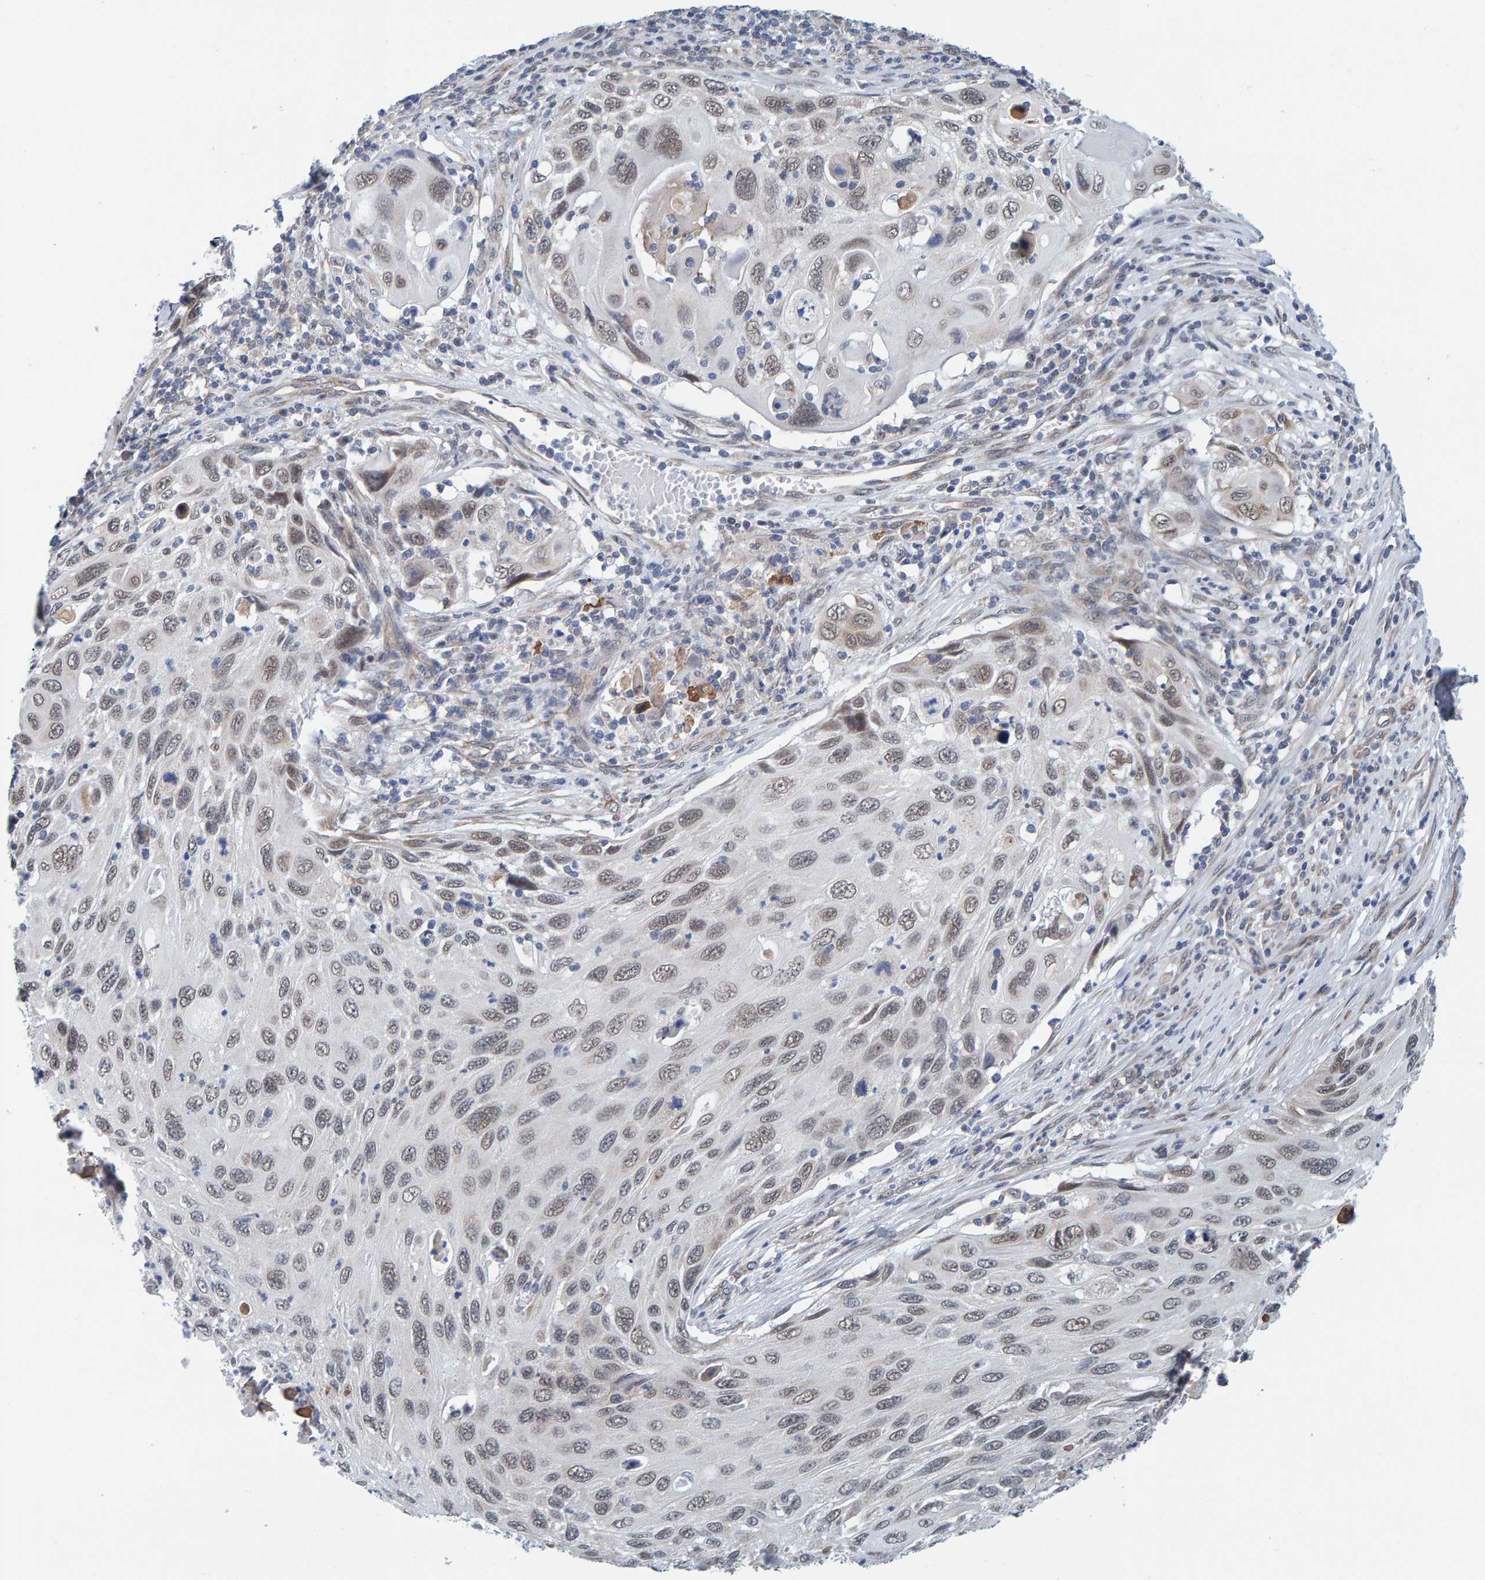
{"staining": {"intensity": "weak", "quantity": "<25%", "location": "nuclear"}, "tissue": "cervical cancer", "cell_type": "Tumor cells", "image_type": "cancer", "snomed": [{"axis": "morphology", "description": "Squamous cell carcinoma, NOS"}, {"axis": "topography", "description": "Cervix"}], "caption": "Immunohistochemical staining of human cervical cancer shows no significant expression in tumor cells. (Stains: DAB (3,3'-diaminobenzidine) IHC with hematoxylin counter stain, Microscopy: brightfield microscopy at high magnification).", "gene": "SCRN2", "patient": {"sex": "female", "age": 70}}